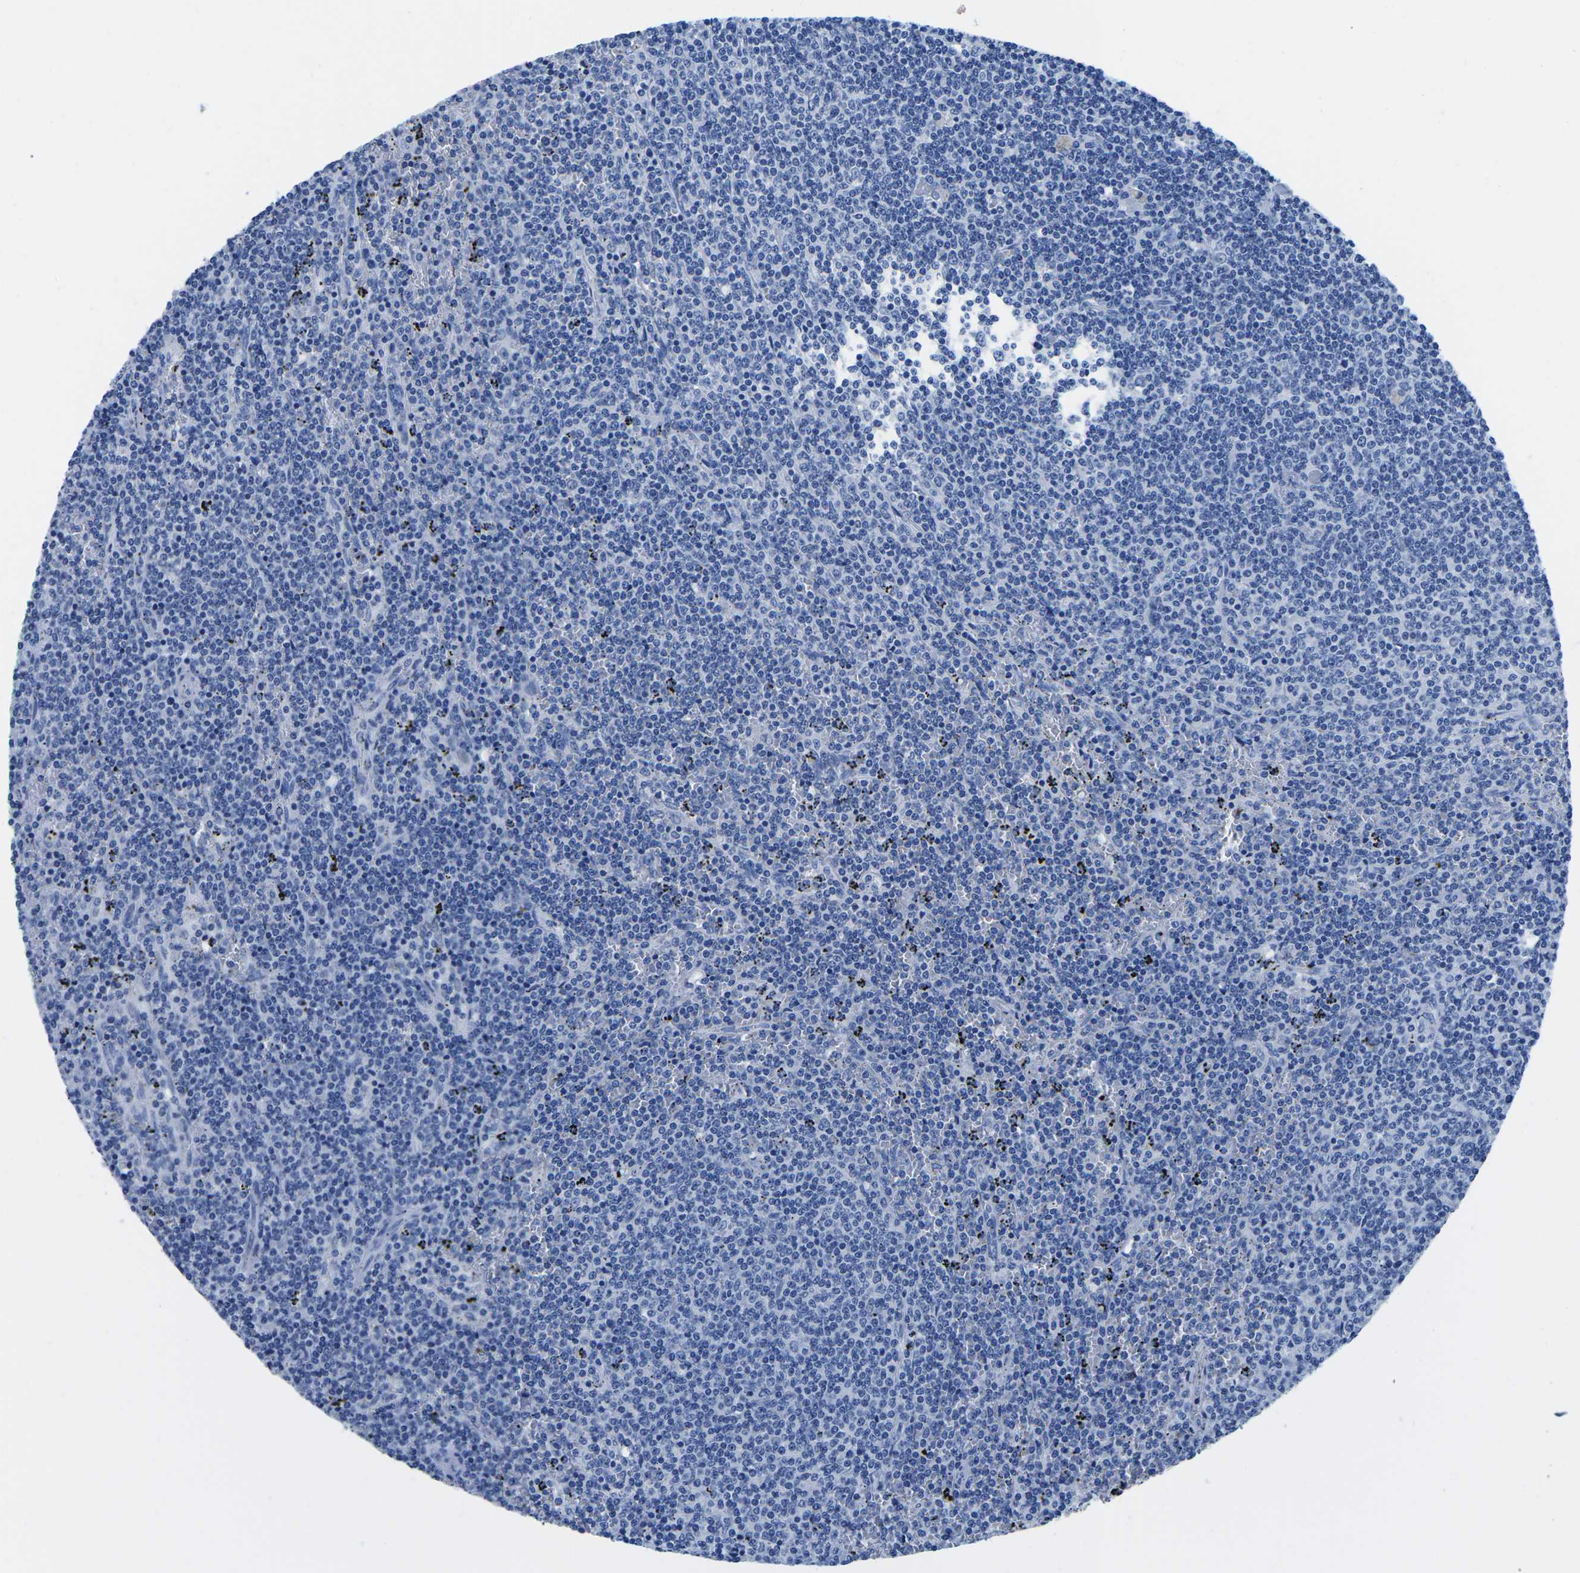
{"staining": {"intensity": "negative", "quantity": "none", "location": "none"}, "tissue": "lymphoma", "cell_type": "Tumor cells", "image_type": "cancer", "snomed": [{"axis": "morphology", "description": "Malignant lymphoma, non-Hodgkin's type, Low grade"}, {"axis": "topography", "description": "Spleen"}], "caption": "The immunohistochemistry photomicrograph has no significant expression in tumor cells of low-grade malignant lymphoma, non-Hodgkin's type tissue. The staining was performed using DAB (3,3'-diaminobenzidine) to visualize the protein expression in brown, while the nuclei were stained in blue with hematoxylin (Magnification: 20x).", "gene": "CYP1A2", "patient": {"sex": "female", "age": 50}}